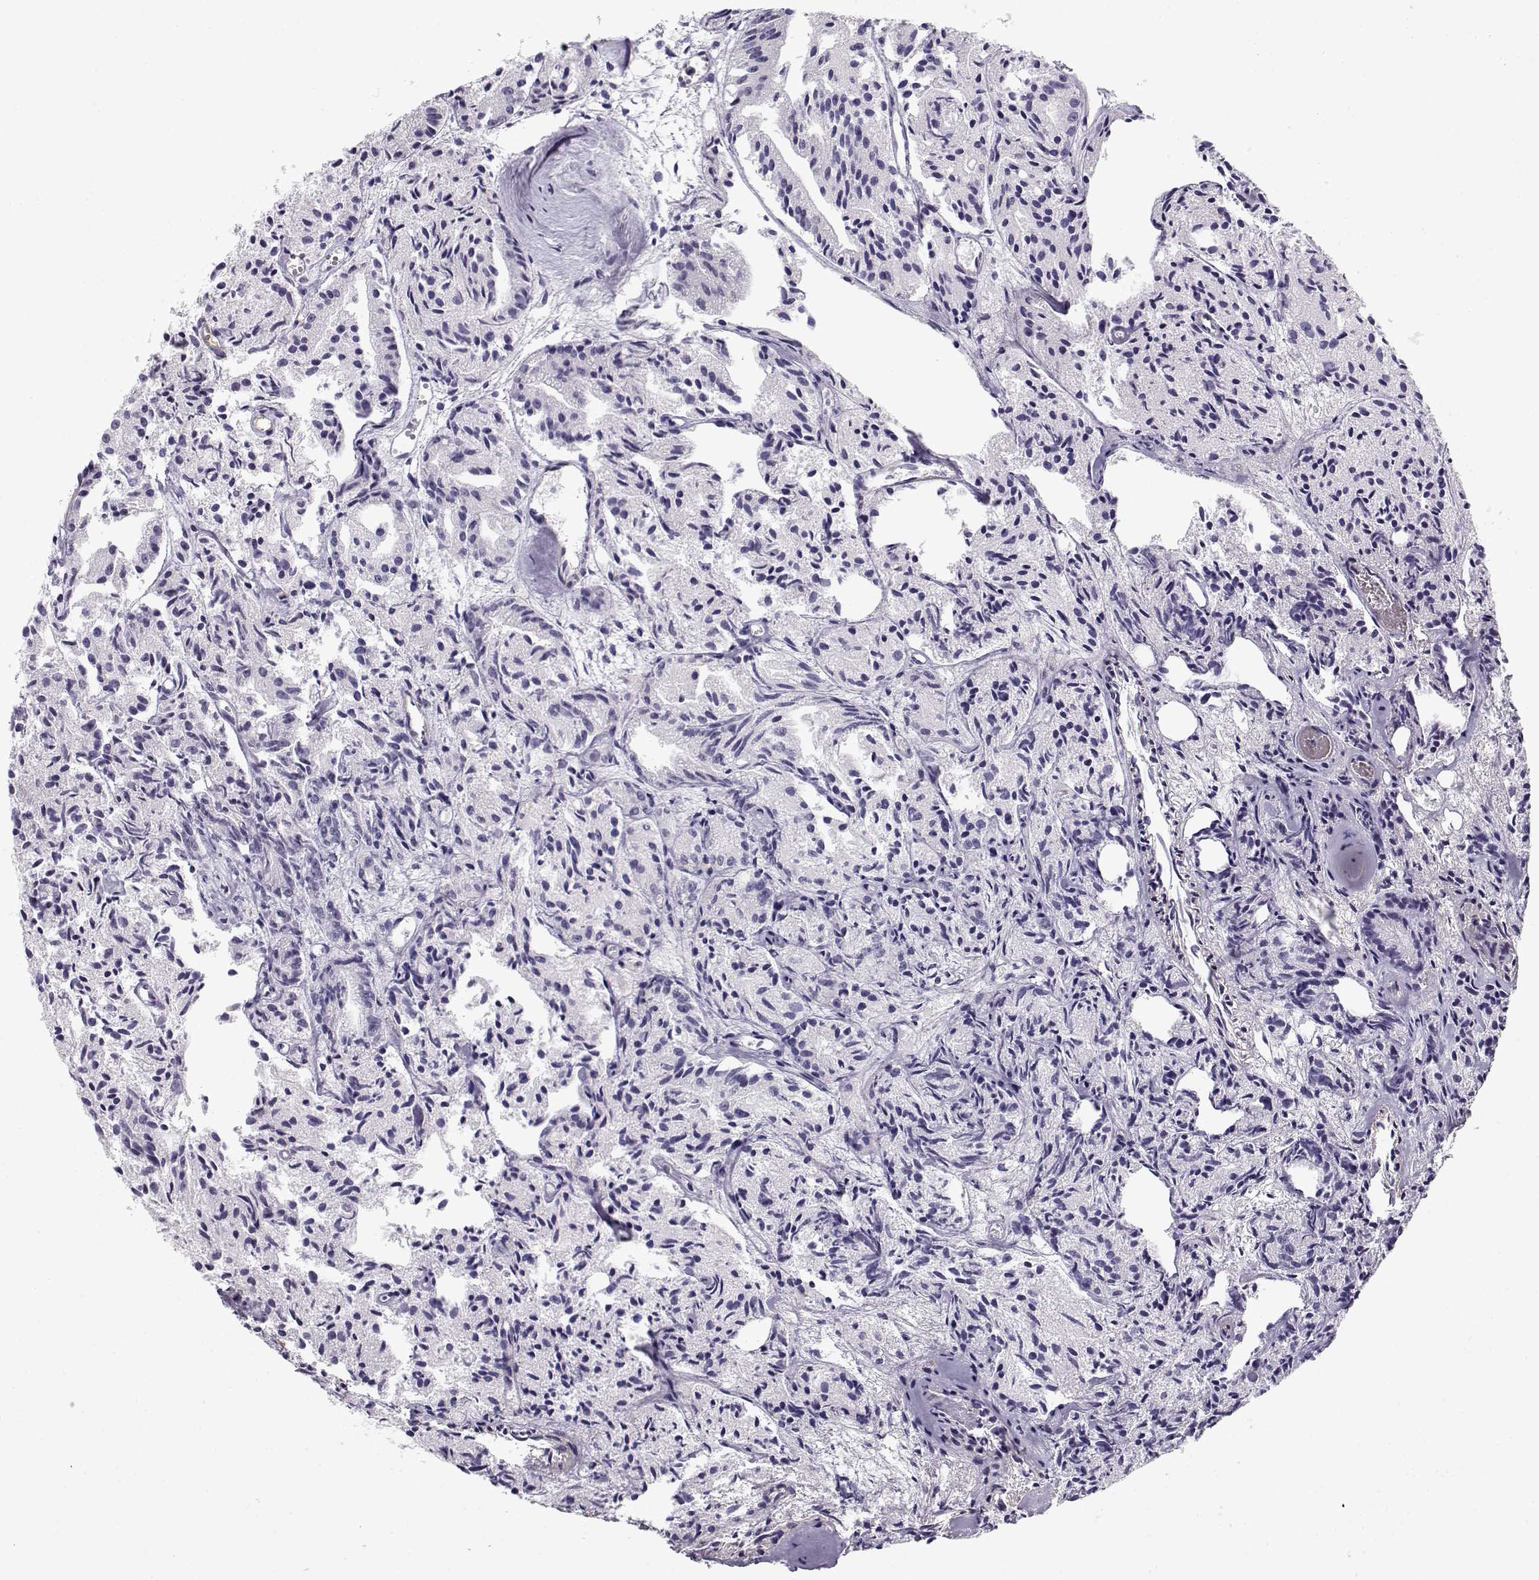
{"staining": {"intensity": "negative", "quantity": "none", "location": "none"}, "tissue": "prostate cancer", "cell_type": "Tumor cells", "image_type": "cancer", "snomed": [{"axis": "morphology", "description": "Adenocarcinoma, Medium grade"}, {"axis": "topography", "description": "Prostate"}], "caption": "An immunohistochemistry photomicrograph of medium-grade adenocarcinoma (prostate) is shown. There is no staining in tumor cells of medium-grade adenocarcinoma (prostate). Brightfield microscopy of IHC stained with DAB (3,3'-diaminobenzidine) (brown) and hematoxylin (blue), captured at high magnification.", "gene": "MYO1A", "patient": {"sex": "male", "age": 74}}